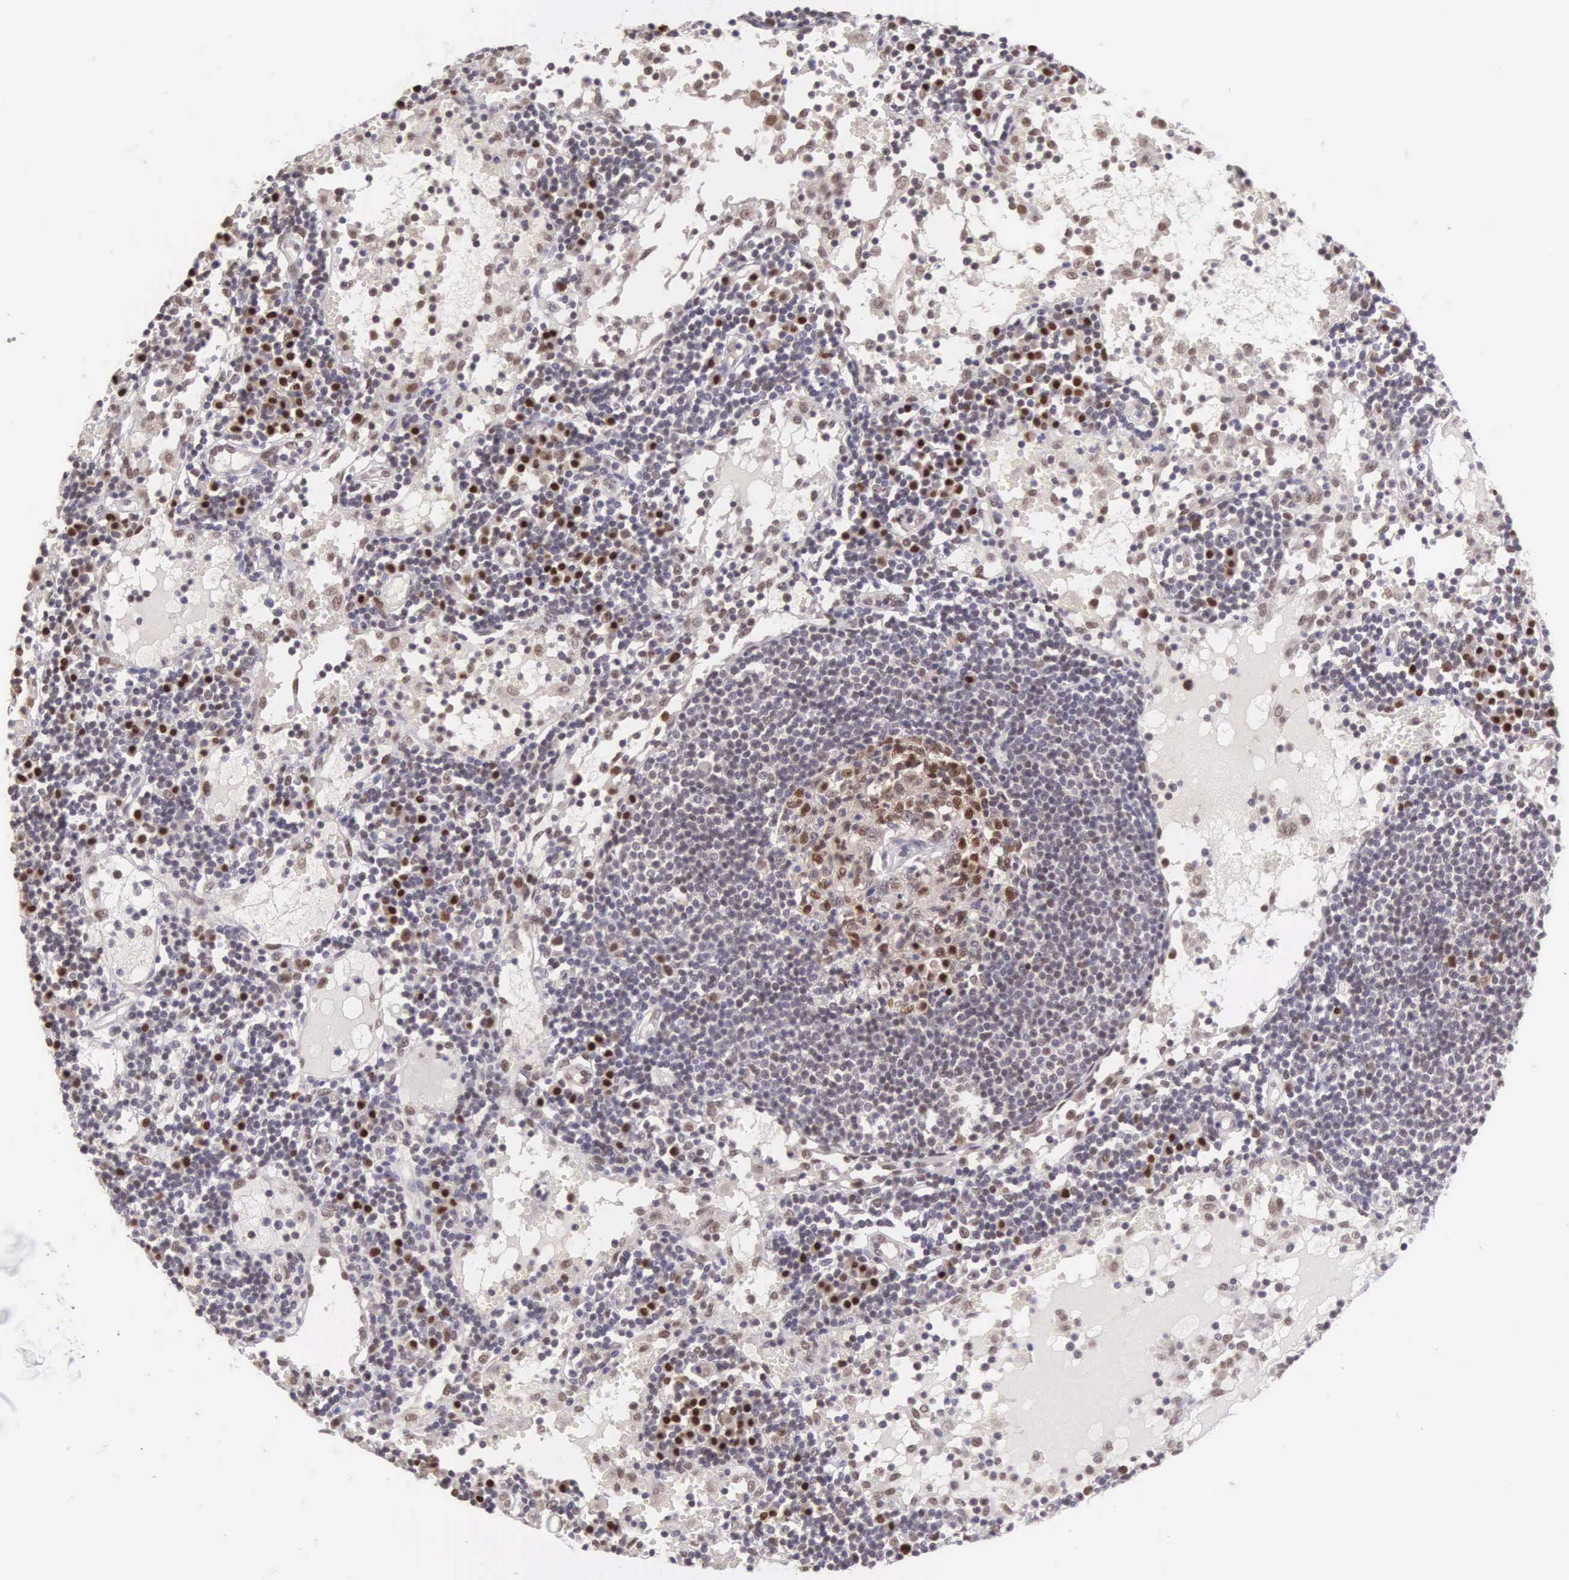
{"staining": {"intensity": "strong", "quantity": ">75%", "location": "nuclear"}, "tissue": "lymph node", "cell_type": "Germinal center cells", "image_type": "normal", "snomed": [{"axis": "morphology", "description": "Normal tissue, NOS"}, {"axis": "topography", "description": "Lymph node"}], "caption": "An image of lymph node stained for a protein reveals strong nuclear brown staining in germinal center cells.", "gene": "CCDC117", "patient": {"sex": "female", "age": 55}}